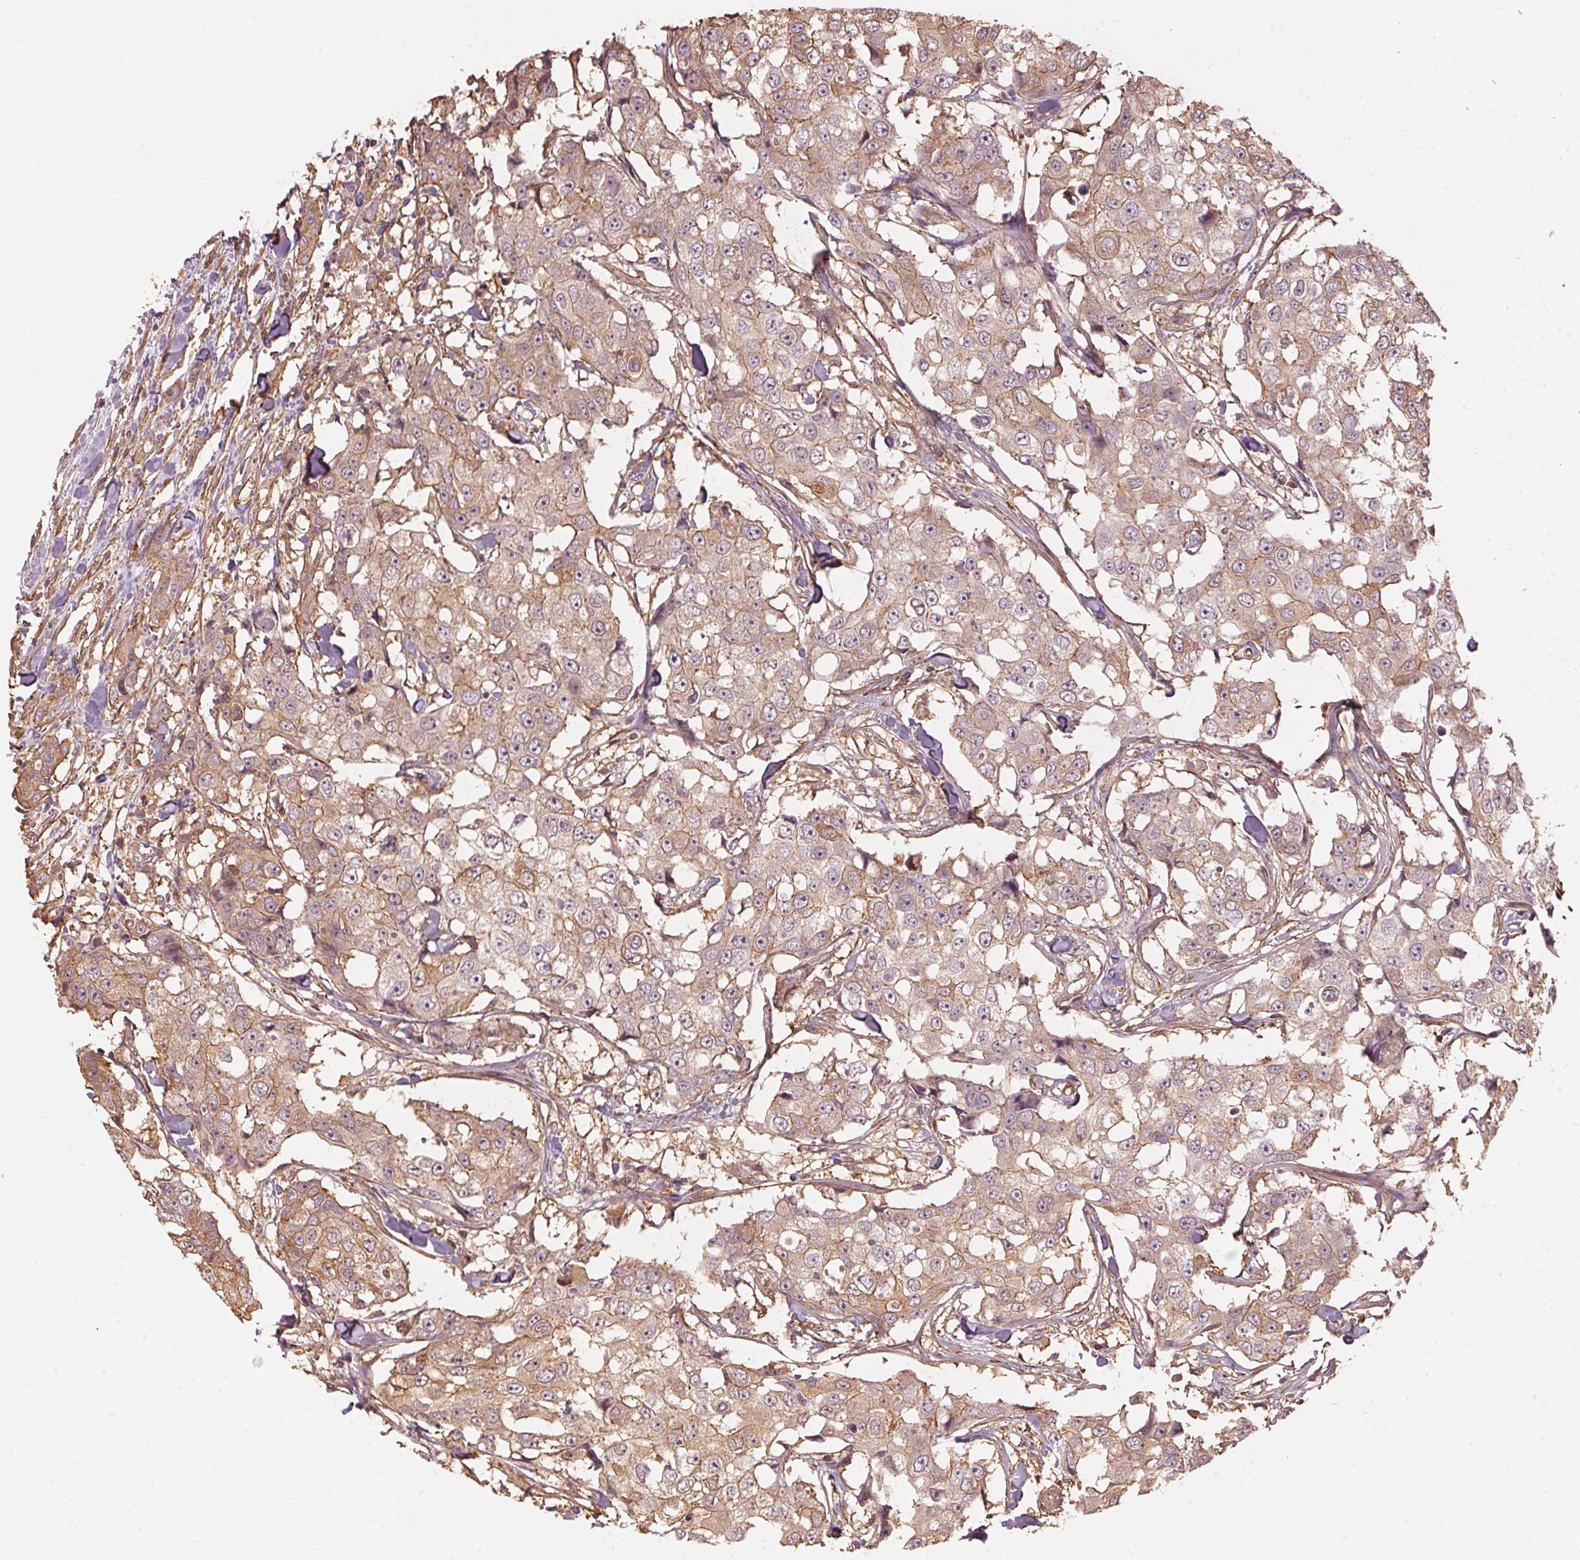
{"staining": {"intensity": "weak", "quantity": ">75%", "location": "cytoplasmic/membranous"}, "tissue": "breast cancer", "cell_type": "Tumor cells", "image_type": "cancer", "snomed": [{"axis": "morphology", "description": "Duct carcinoma"}, {"axis": "topography", "description": "Breast"}], "caption": "Human breast invasive ductal carcinoma stained with a protein marker exhibits weak staining in tumor cells.", "gene": "QDPR", "patient": {"sex": "female", "age": 27}}